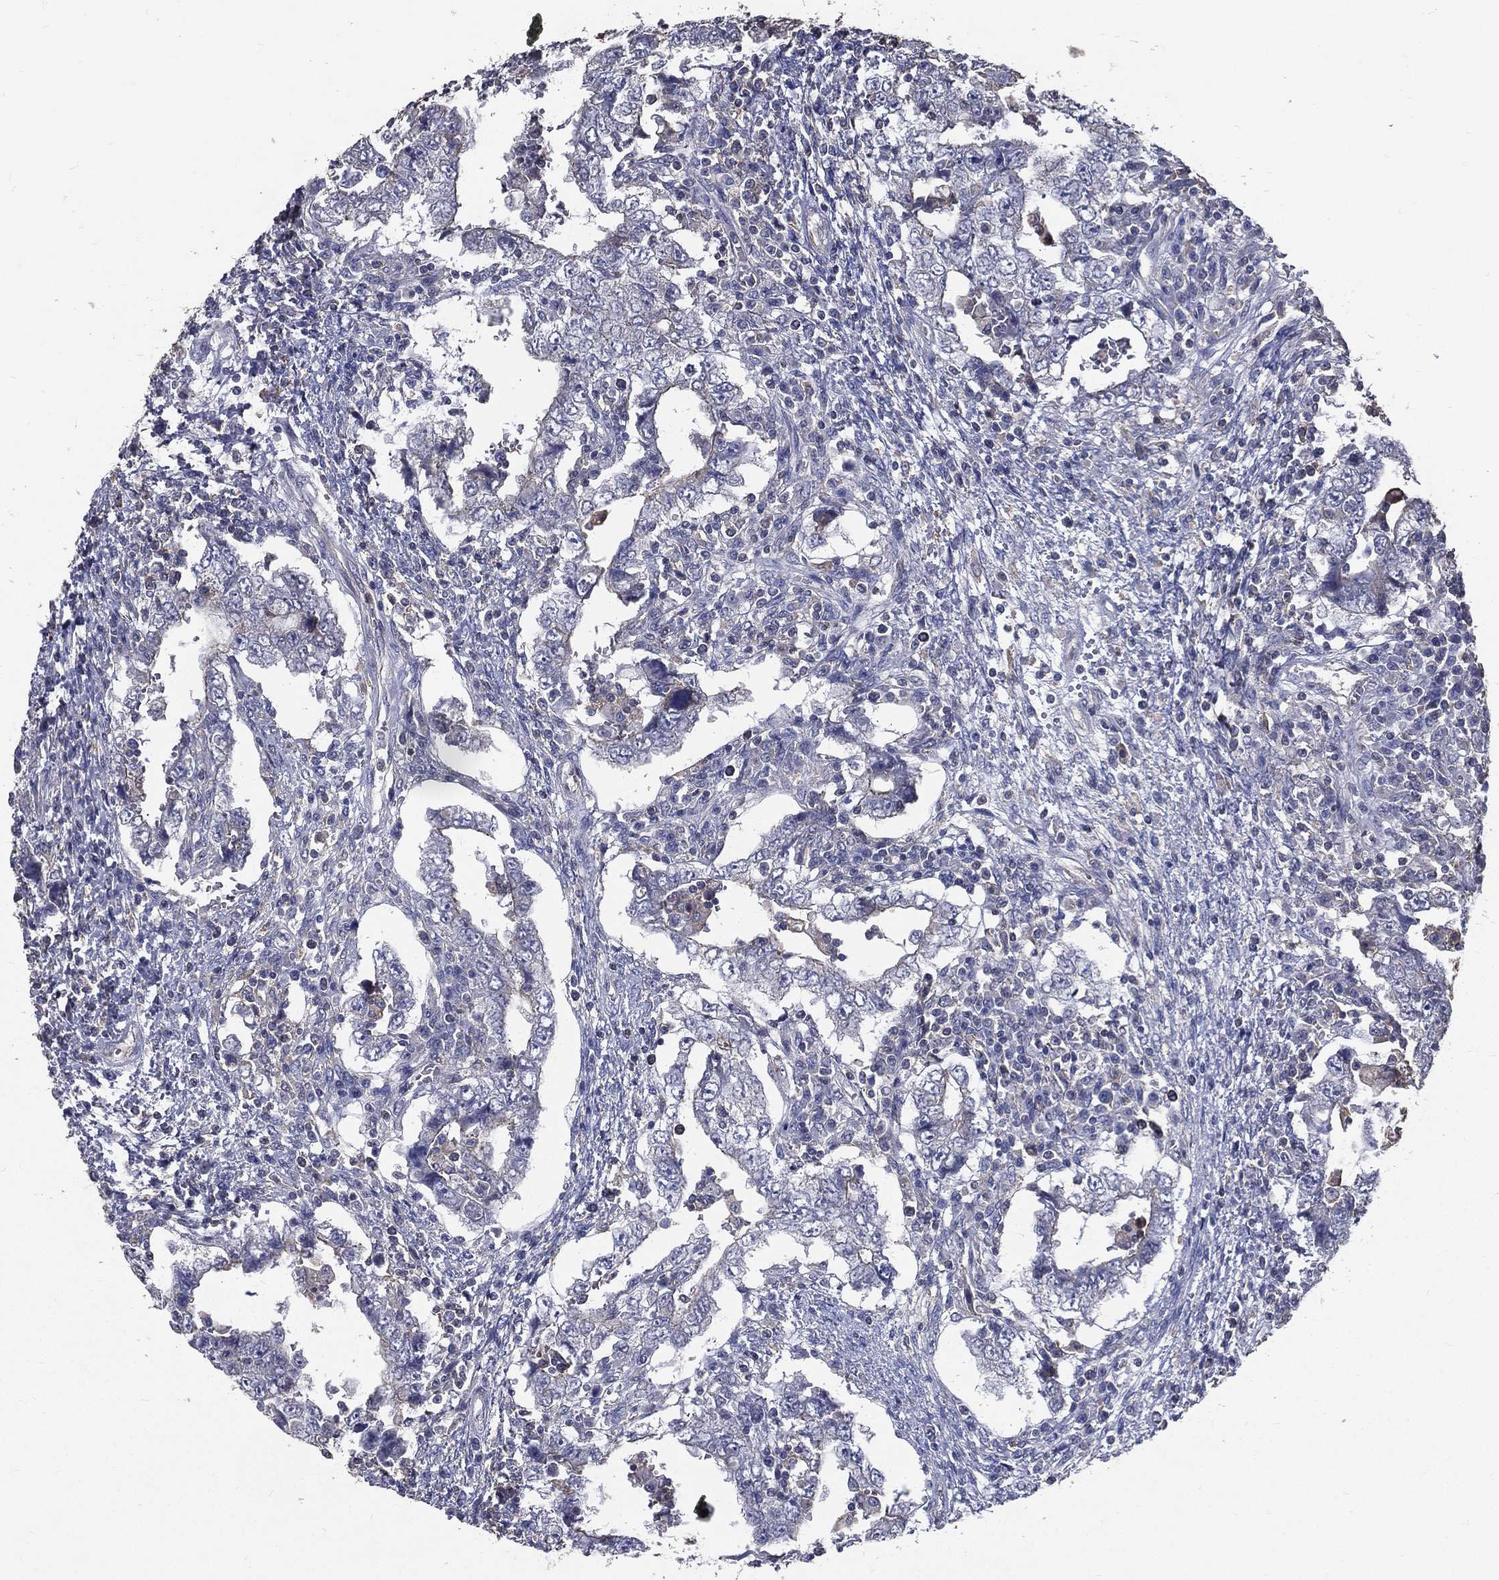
{"staining": {"intensity": "negative", "quantity": "none", "location": "none"}, "tissue": "testis cancer", "cell_type": "Tumor cells", "image_type": "cancer", "snomed": [{"axis": "morphology", "description": "Carcinoma, Embryonal, NOS"}, {"axis": "topography", "description": "Testis"}], "caption": "This is an IHC micrograph of human embryonal carcinoma (testis). There is no staining in tumor cells.", "gene": "SERPINB2", "patient": {"sex": "male", "age": 26}}